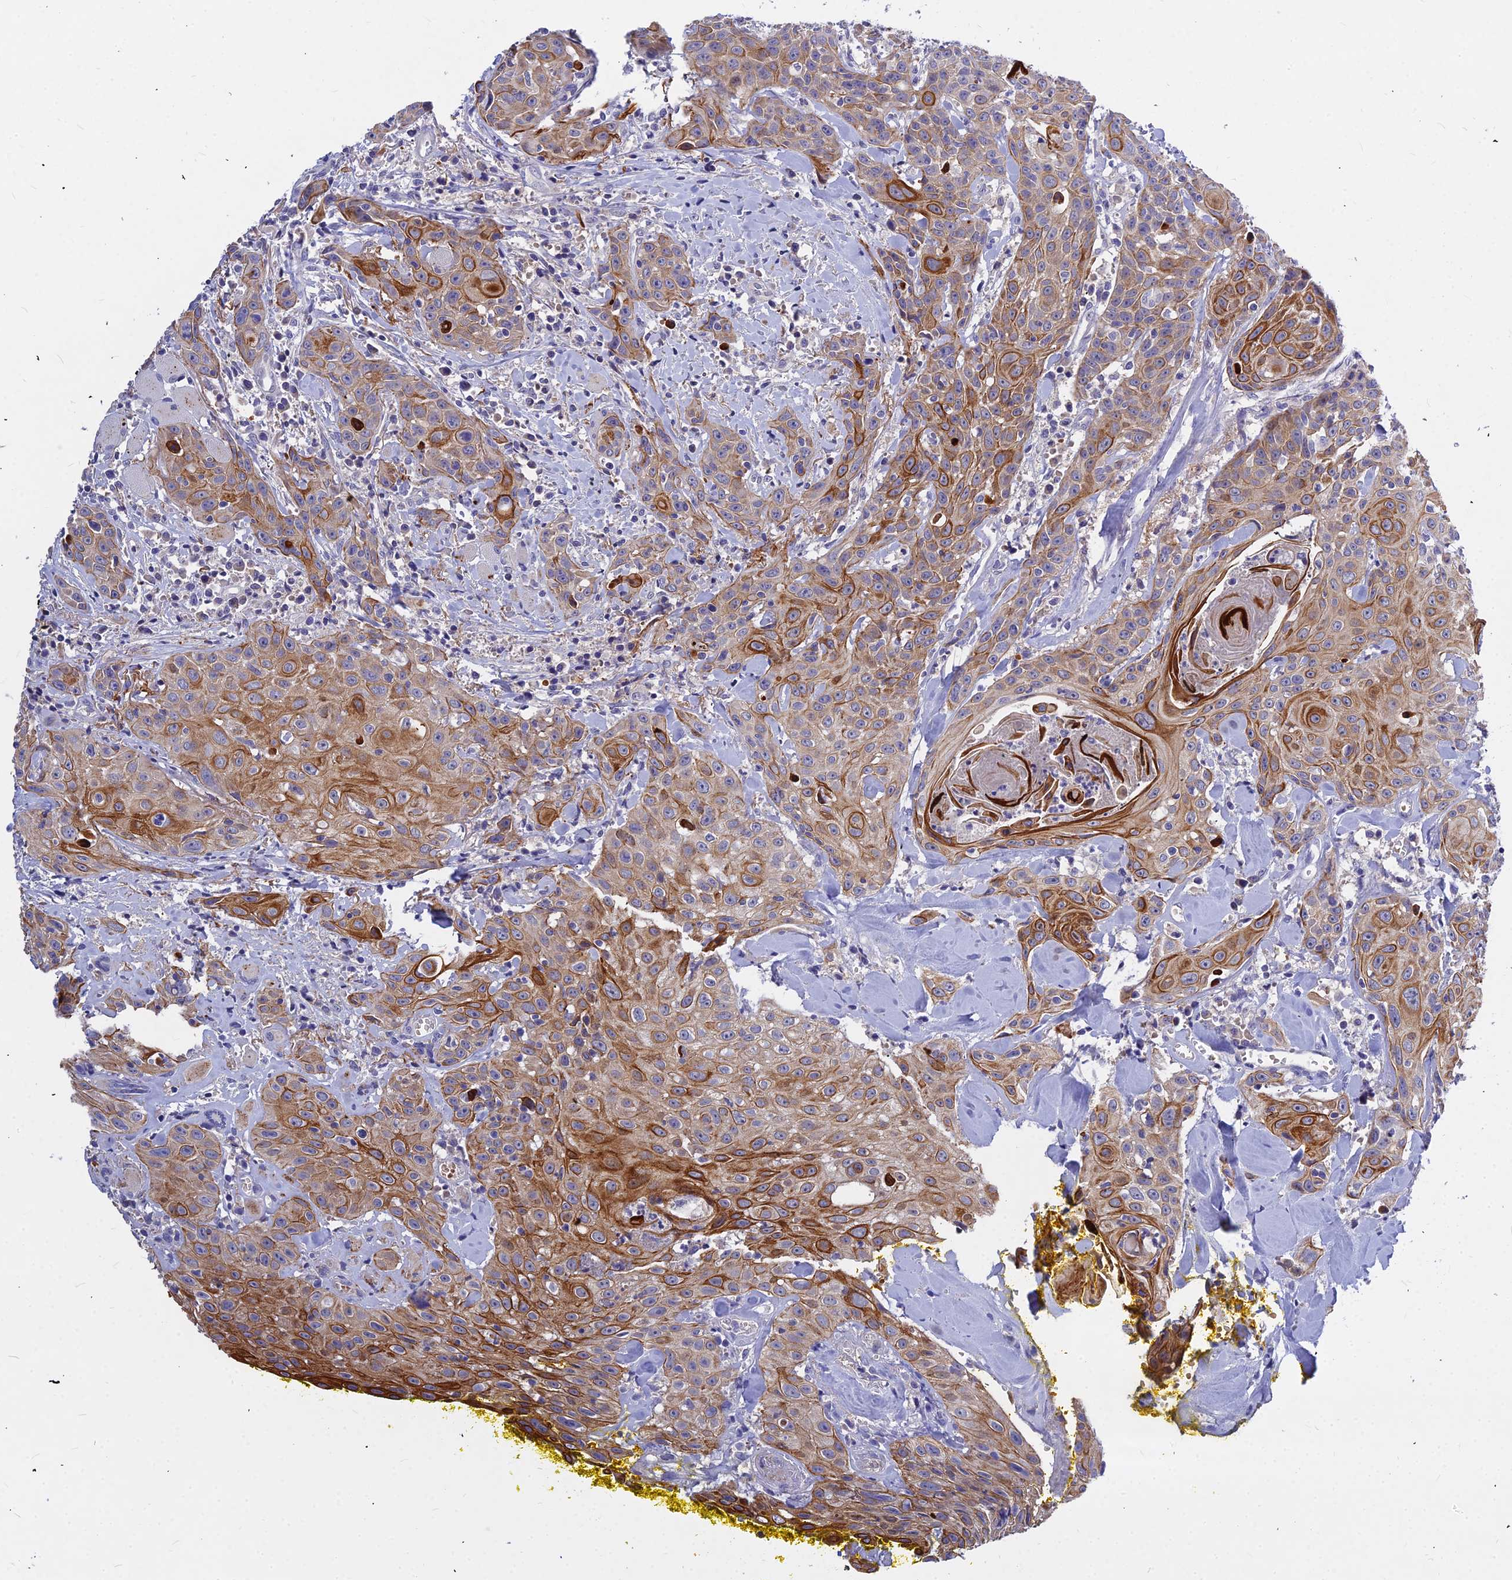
{"staining": {"intensity": "strong", "quantity": "25%-75%", "location": "cytoplasmic/membranous"}, "tissue": "head and neck cancer", "cell_type": "Tumor cells", "image_type": "cancer", "snomed": [{"axis": "morphology", "description": "Squamous cell carcinoma, NOS"}, {"axis": "topography", "description": "Oral tissue"}, {"axis": "topography", "description": "Head-Neck"}], "caption": "IHC of head and neck cancer (squamous cell carcinoma) reveals high levels of strong cytoplasmic/membranous staining in about 25%-75% of tumor cells.", "gene": "DMRTA1", "patient": {"sex": "female", "age": 82}}